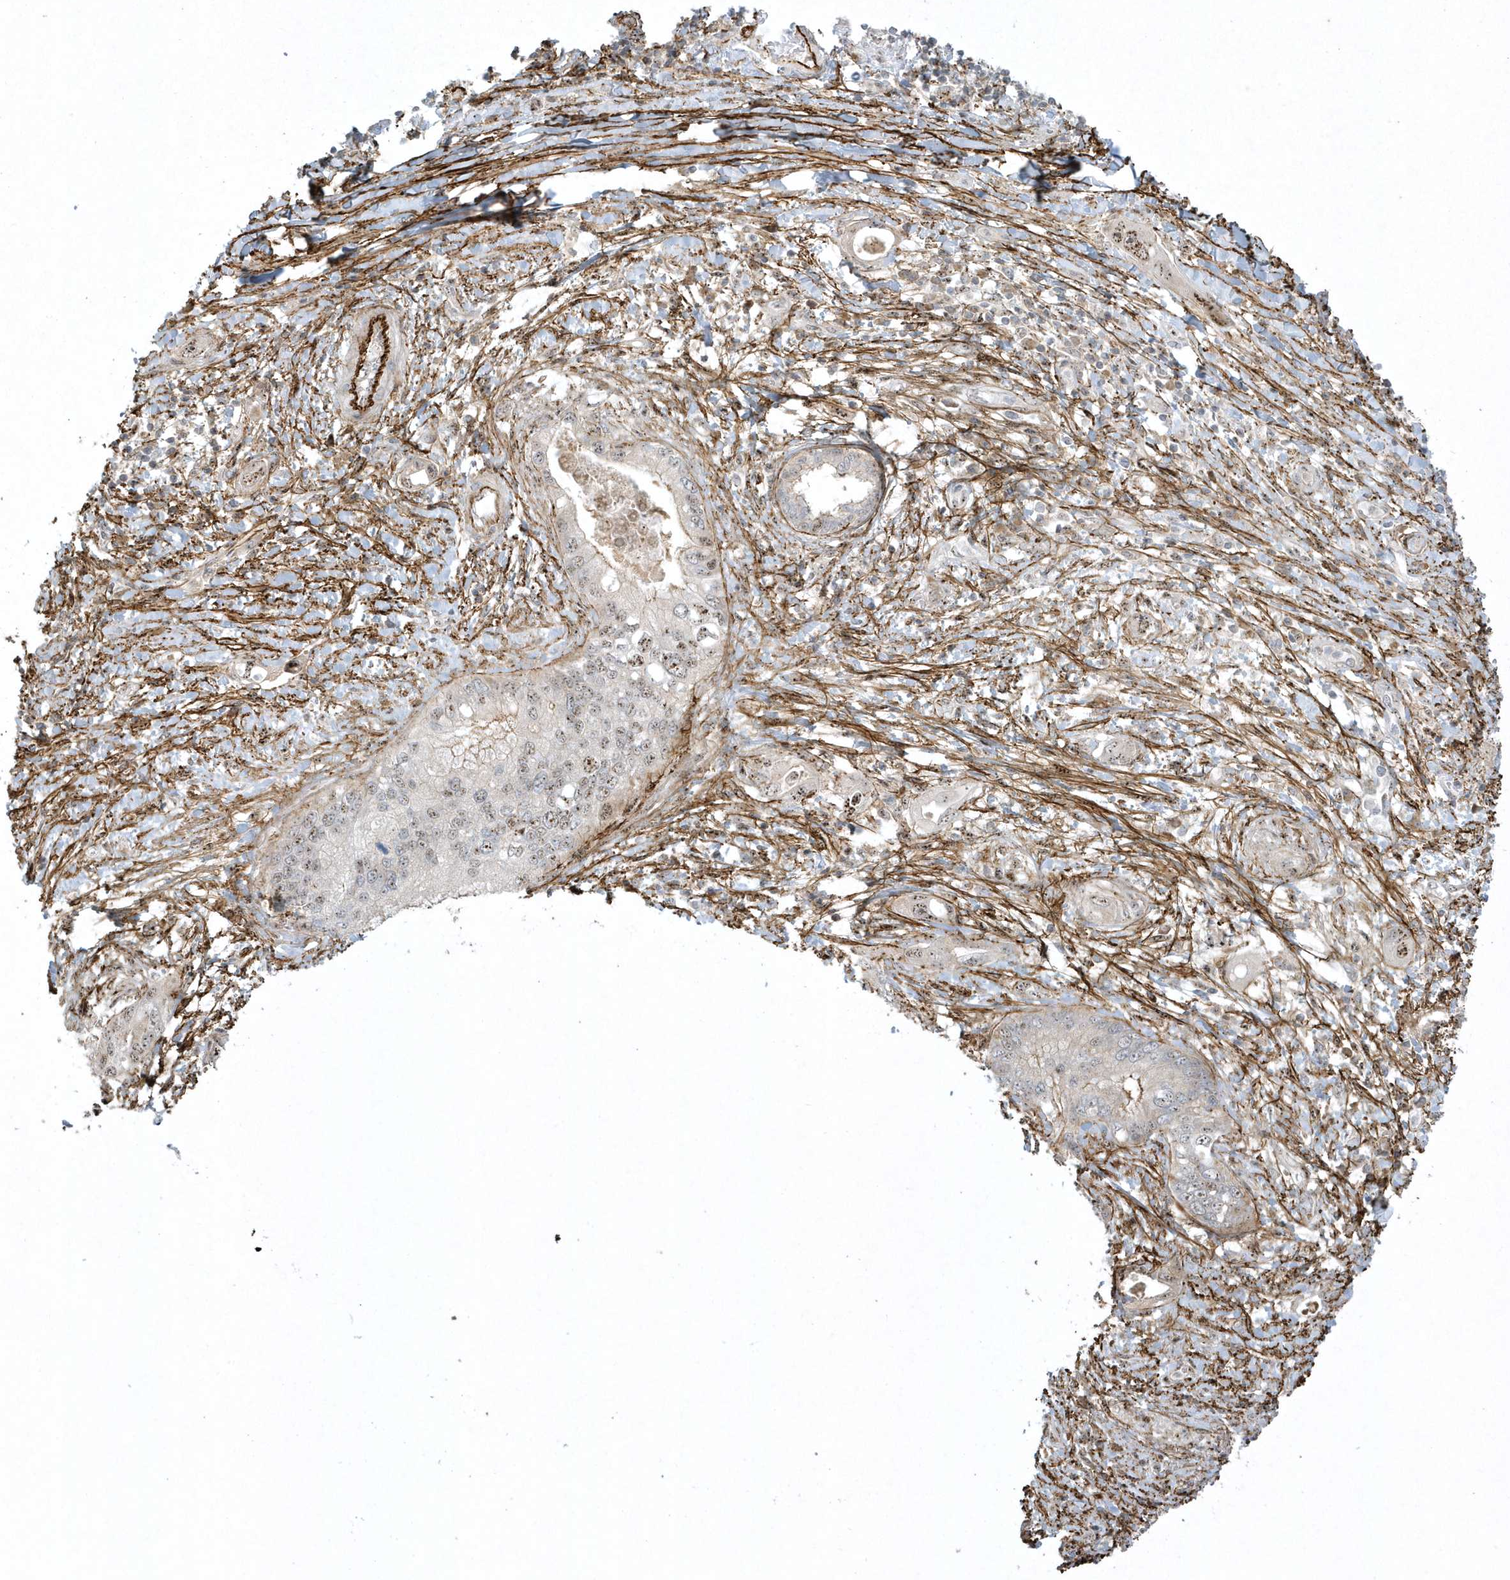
{"staining": {"intensity": "weak", "quantity": "<25%", "location": "nuclear"}, "tissue": "pancreatic cancer", "cell_type": "Tumor cells", "image_type": "cancer", "snomed": [{"axis": "morphology", "description": "Inflammation, NOS"}, {"axis": "morphology", "description": "Adenocarcinoma, NOS"}, {"axis": "topography", "description": "Pancreas"}], "caption": "Immunohistochemical staining of human pancreatic cancer (adenocarcinoma) demonstrates no significant positivity in tumor cells. (DAB immunohistochemistry visualized using brightfield microscopy, high magnification).", "gene": "MASP2", "patient": {"sex": "female", "age": 56}}